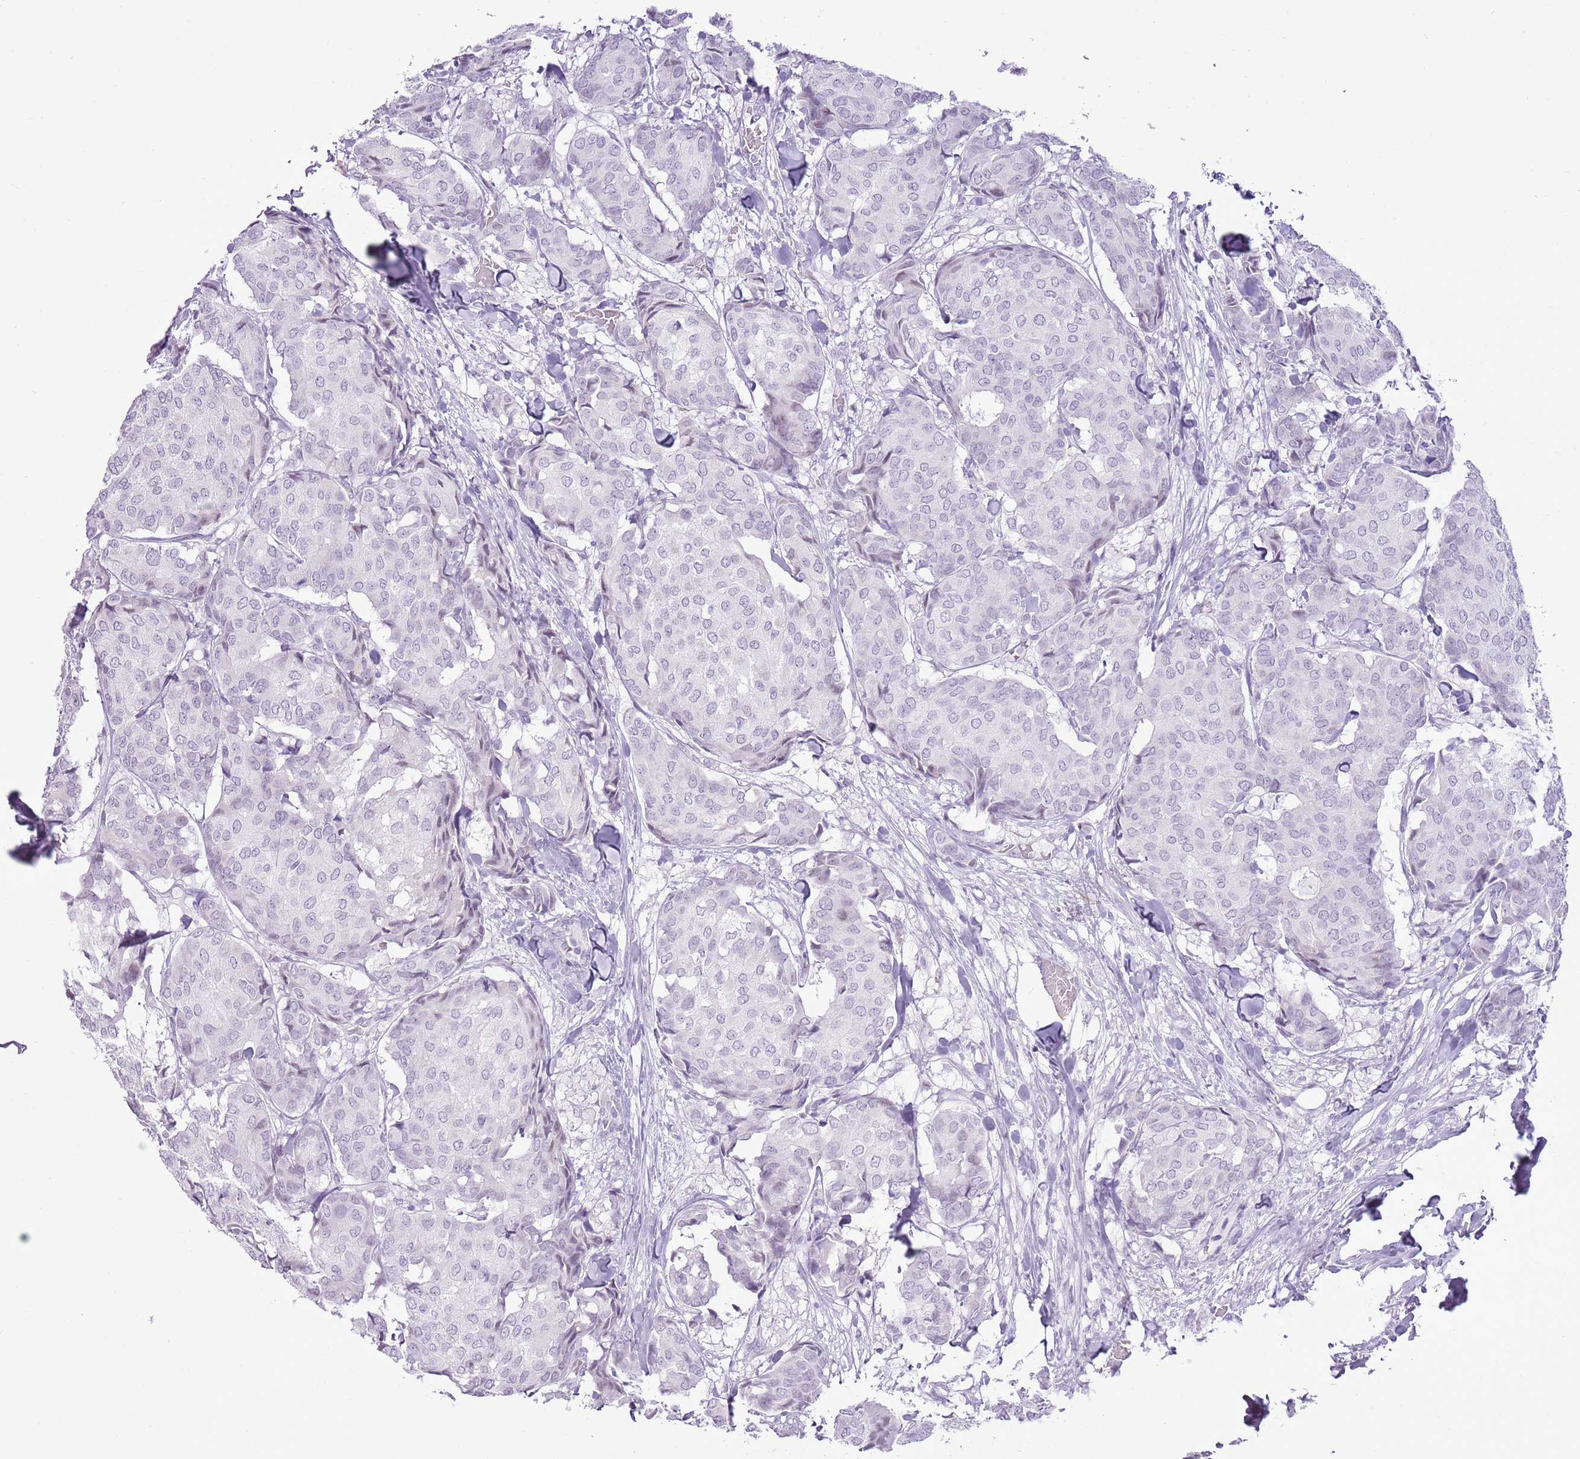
{"staining": {"intensity": "negative", "quantity": "none", "location": "none"}, "tissue": "breast cancer", "cell_type": "Tumor cells", "image_type": "cancer", "snomed": [{"axis": "morphology", "description": "Duct carcinoma"}, {"axis": "topography", "description": "Breast"}], "caption": "Photomicrograph shows no protein expression in tumor cells of infiltrating ductal carcinoma (breast) tissue.", "gene": "RPL3L", "patient": {"sex": "female", "age": 75}}